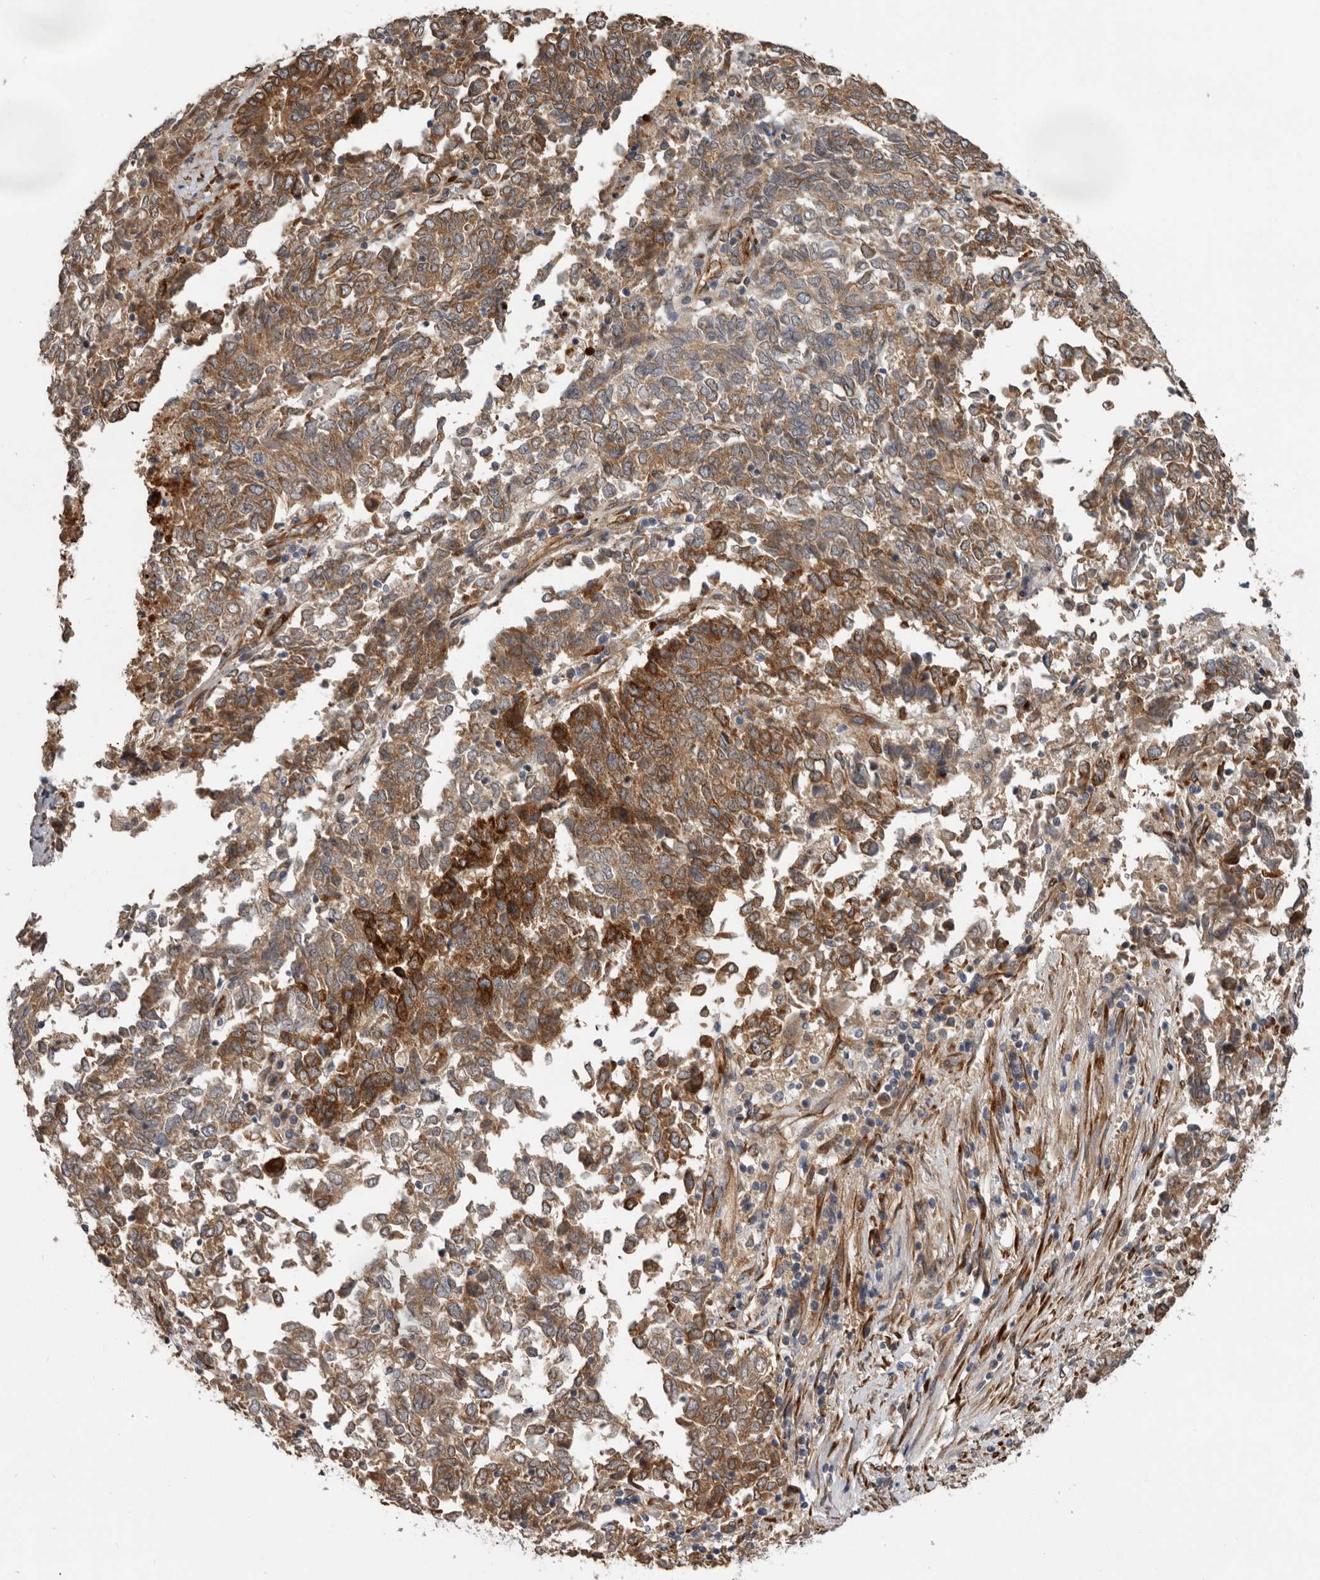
{"staining": {"intensity": "moderate", "quantity": ">75%", "location": "cytoplasmic/membranous"}, "tissue": "endometrial cancer", "cell_type": "Tumor cells", "image_type": "cancer", "snomed": [{"axis": "morphology", "description": "Adenocarcinoma, NOS"}, {"axis": "topography", "description": "Endometrium"}], "caption": "DAB immunohistochemical staining of adenocarcinoma (endometrial) shows moderate cytoplasmic/membranous protein staining in about >75% of tumor cells. The staining is performed using DAB (3,3'-diaminobenzidine) brown chromogen to label protein expression. The nuclei are counter-stained blue using hematoxylin.", "gene": "MTF1", "patient": {"sex": "female", "age": 80}}